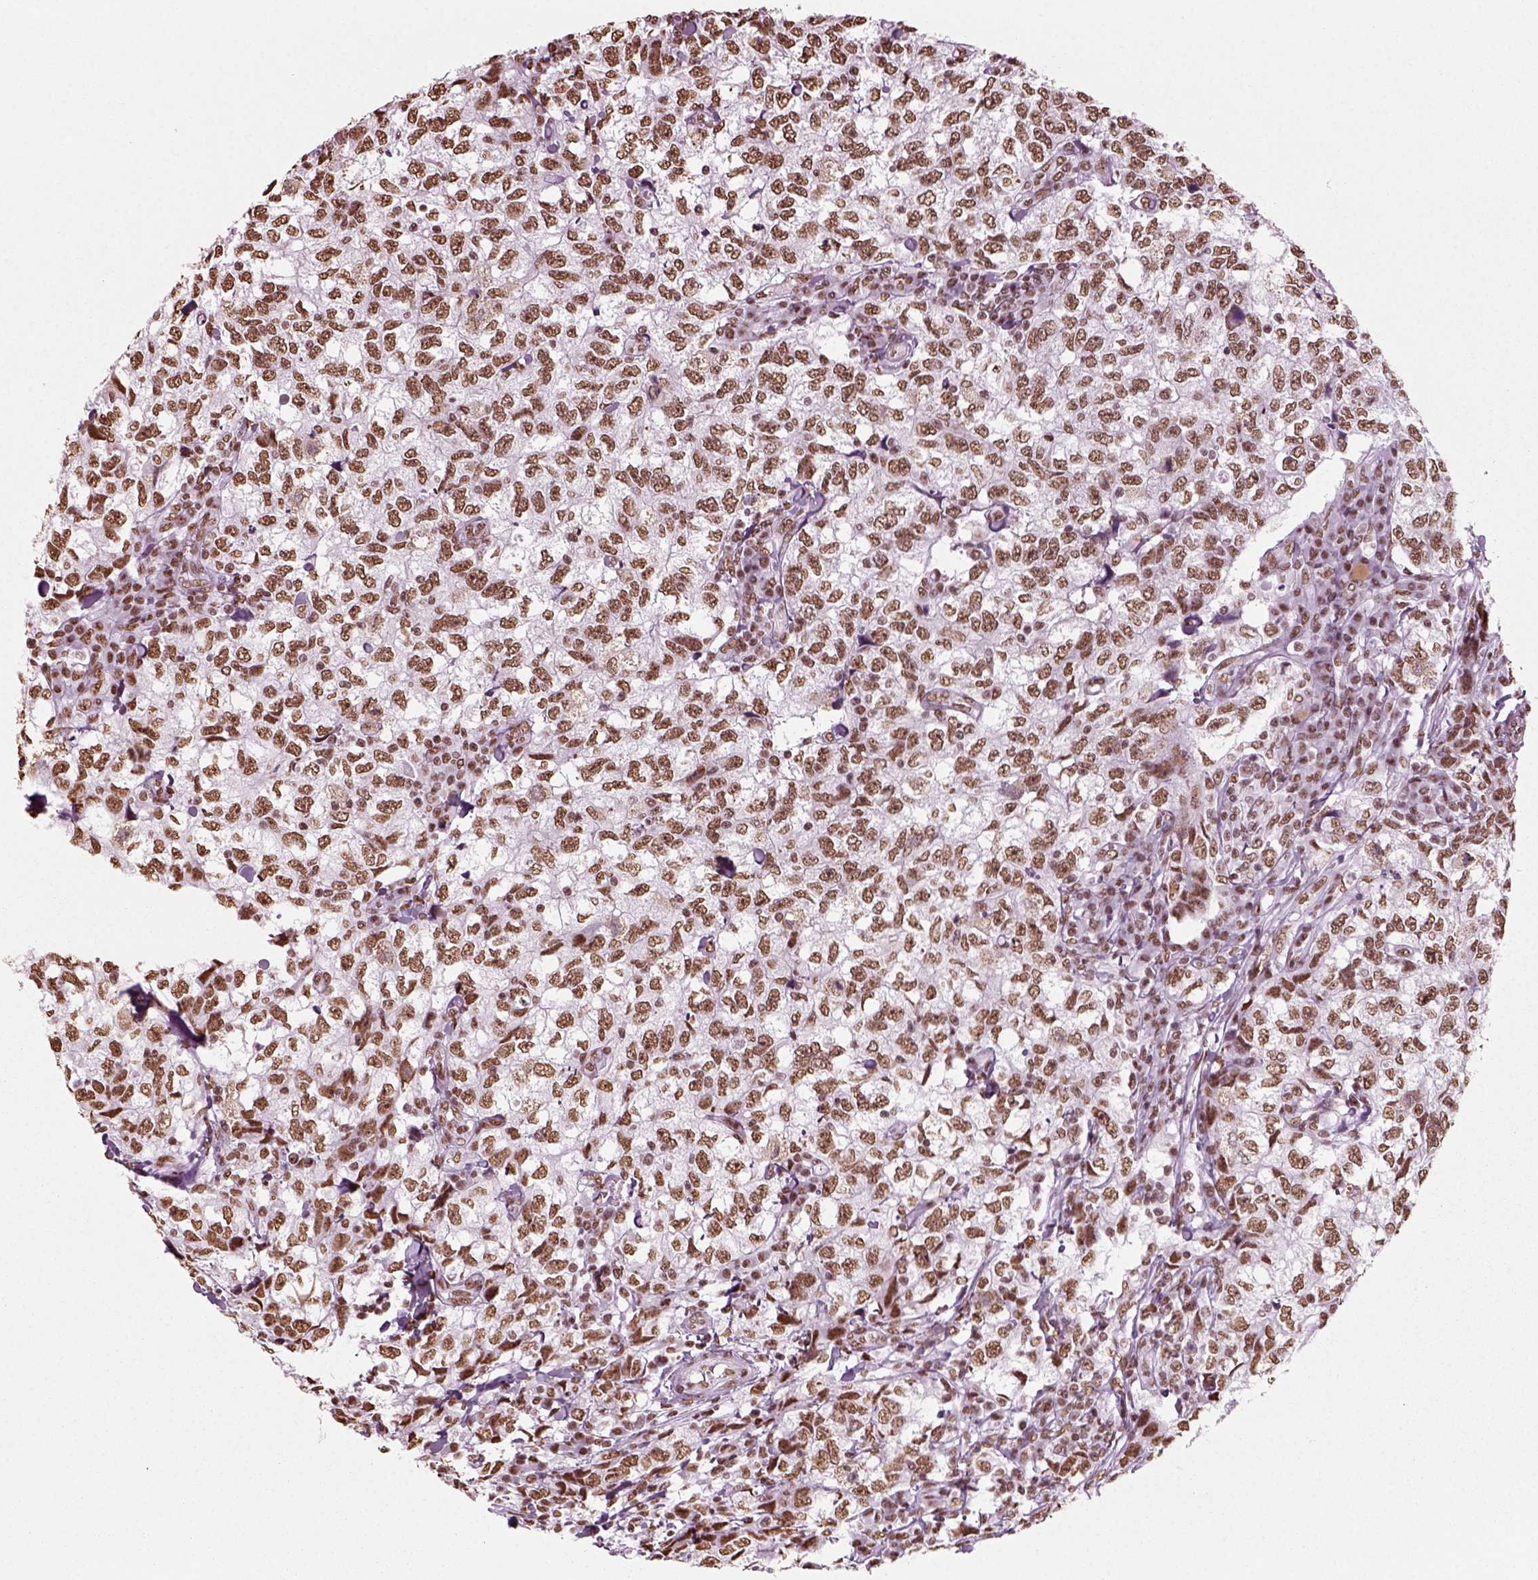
{"staining": {"intensity": "moderate", "quantity": ">75%", "location": "nuclear"}, "tissue": "breast cancer", "cell_type": "Tumor cells", "image_type": "cancer", "snomed": [{"axis": "morphology", "description": "Duct carcinoma"}, {"axis": "topography", "description": "Breast"}], "caption": "A micrograph of breast invasive ductal carcinoma stained for a protein shows moderate nuclear brown staining in tumor cells.", "gene": "POLR1H", "patient": {"sex": "female", "age": 30}}